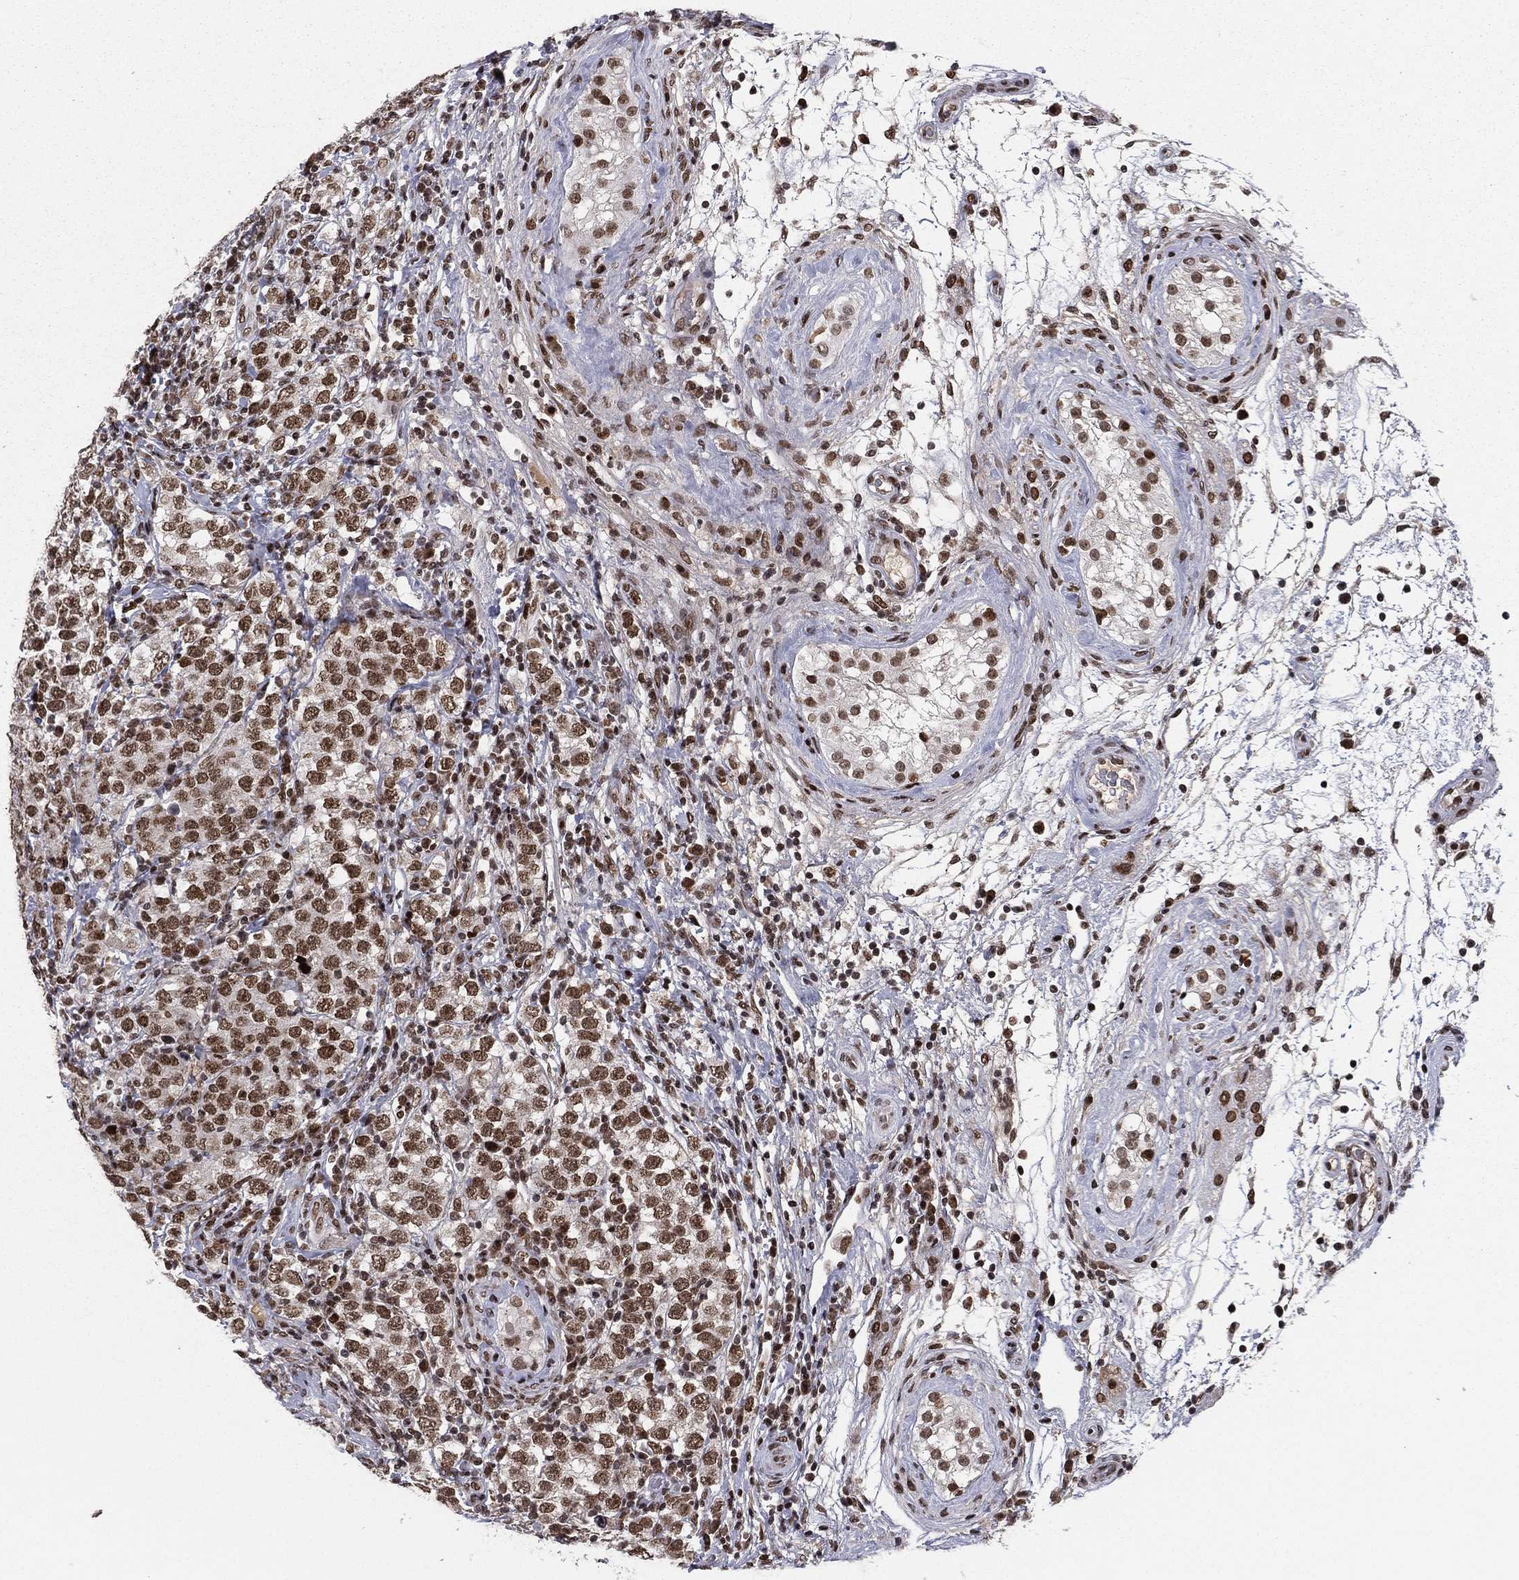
{"staining": {"intensity": "strong", "quantity": ">75%", "location": "nuclear"}, "tissue": "testis cancer", "cell_type": "Tumor cells", "image_type": "cancer", "snomed": [{"axis": "morphology", "description": "Seminoma, NOS"}, {"axis": "topography", "description": "Testis"}], "caption": "A micrograph of seminoma (testis) stained for a protein exhibits strong nuclear brown staining in tumor cells. Immunohistochemistry stains the protein of interest in brown and the nuclei are stained blue.", "gene": "RTF1", "patient": {"sex": "male", "age": 34}}